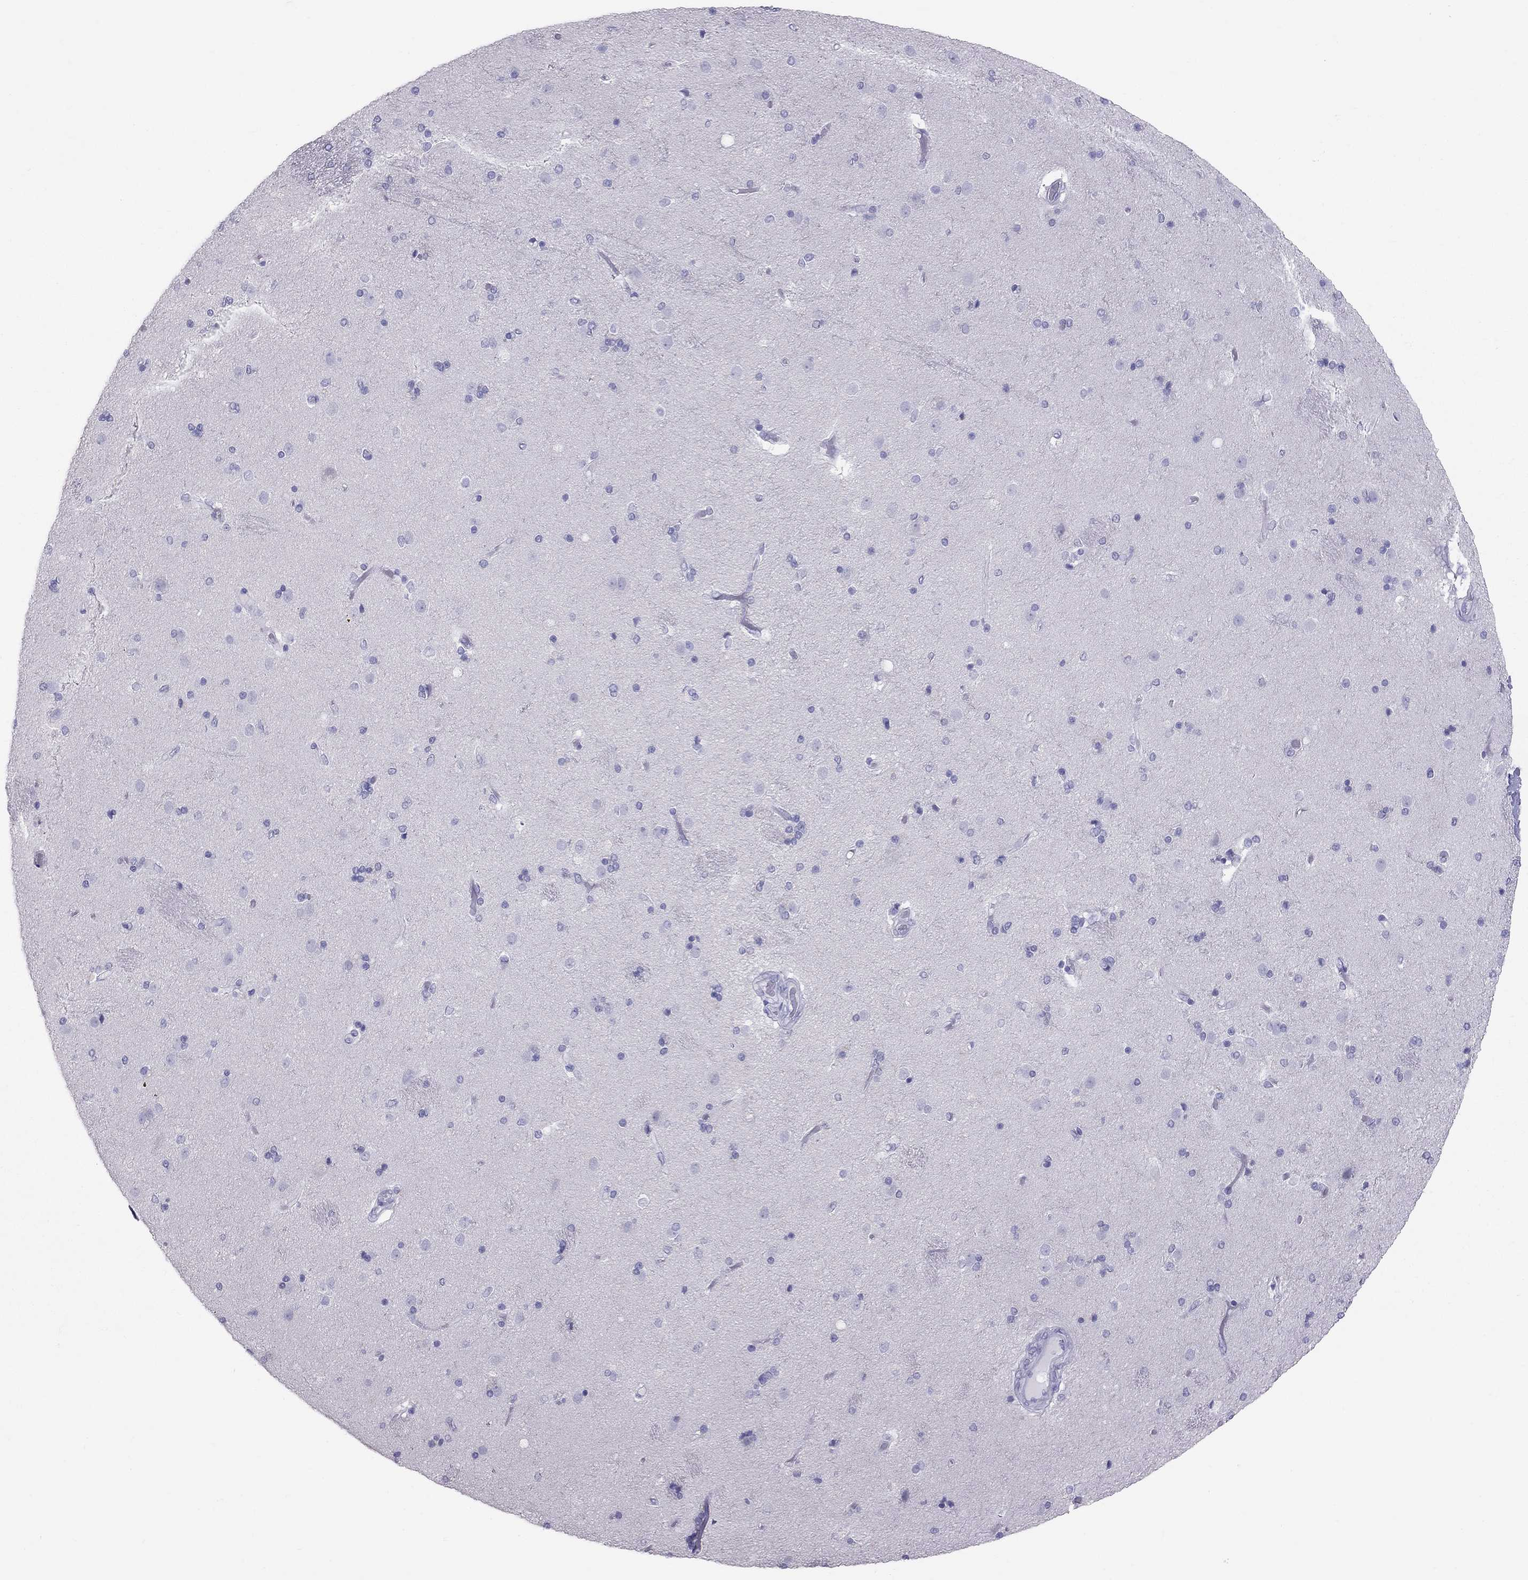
{"staining": {"intensity": "negative", "quantity": "none", "location": "none"}, "tissue": "caudate", "cell_type": "Glial cells", "image_type": "normal", "snomed": [{"axis": "morphology", "description": "Normal tissue, NOS"}, {"axis": "topography", "description": "Lateral ventricle wall"}], "caption": "Immunohistochemical staining of unremarkable human caudate demonstrates no significant staining in glial cells.", "gene": "PSMB11", "patient": {"sex": "male", "age": 54}}